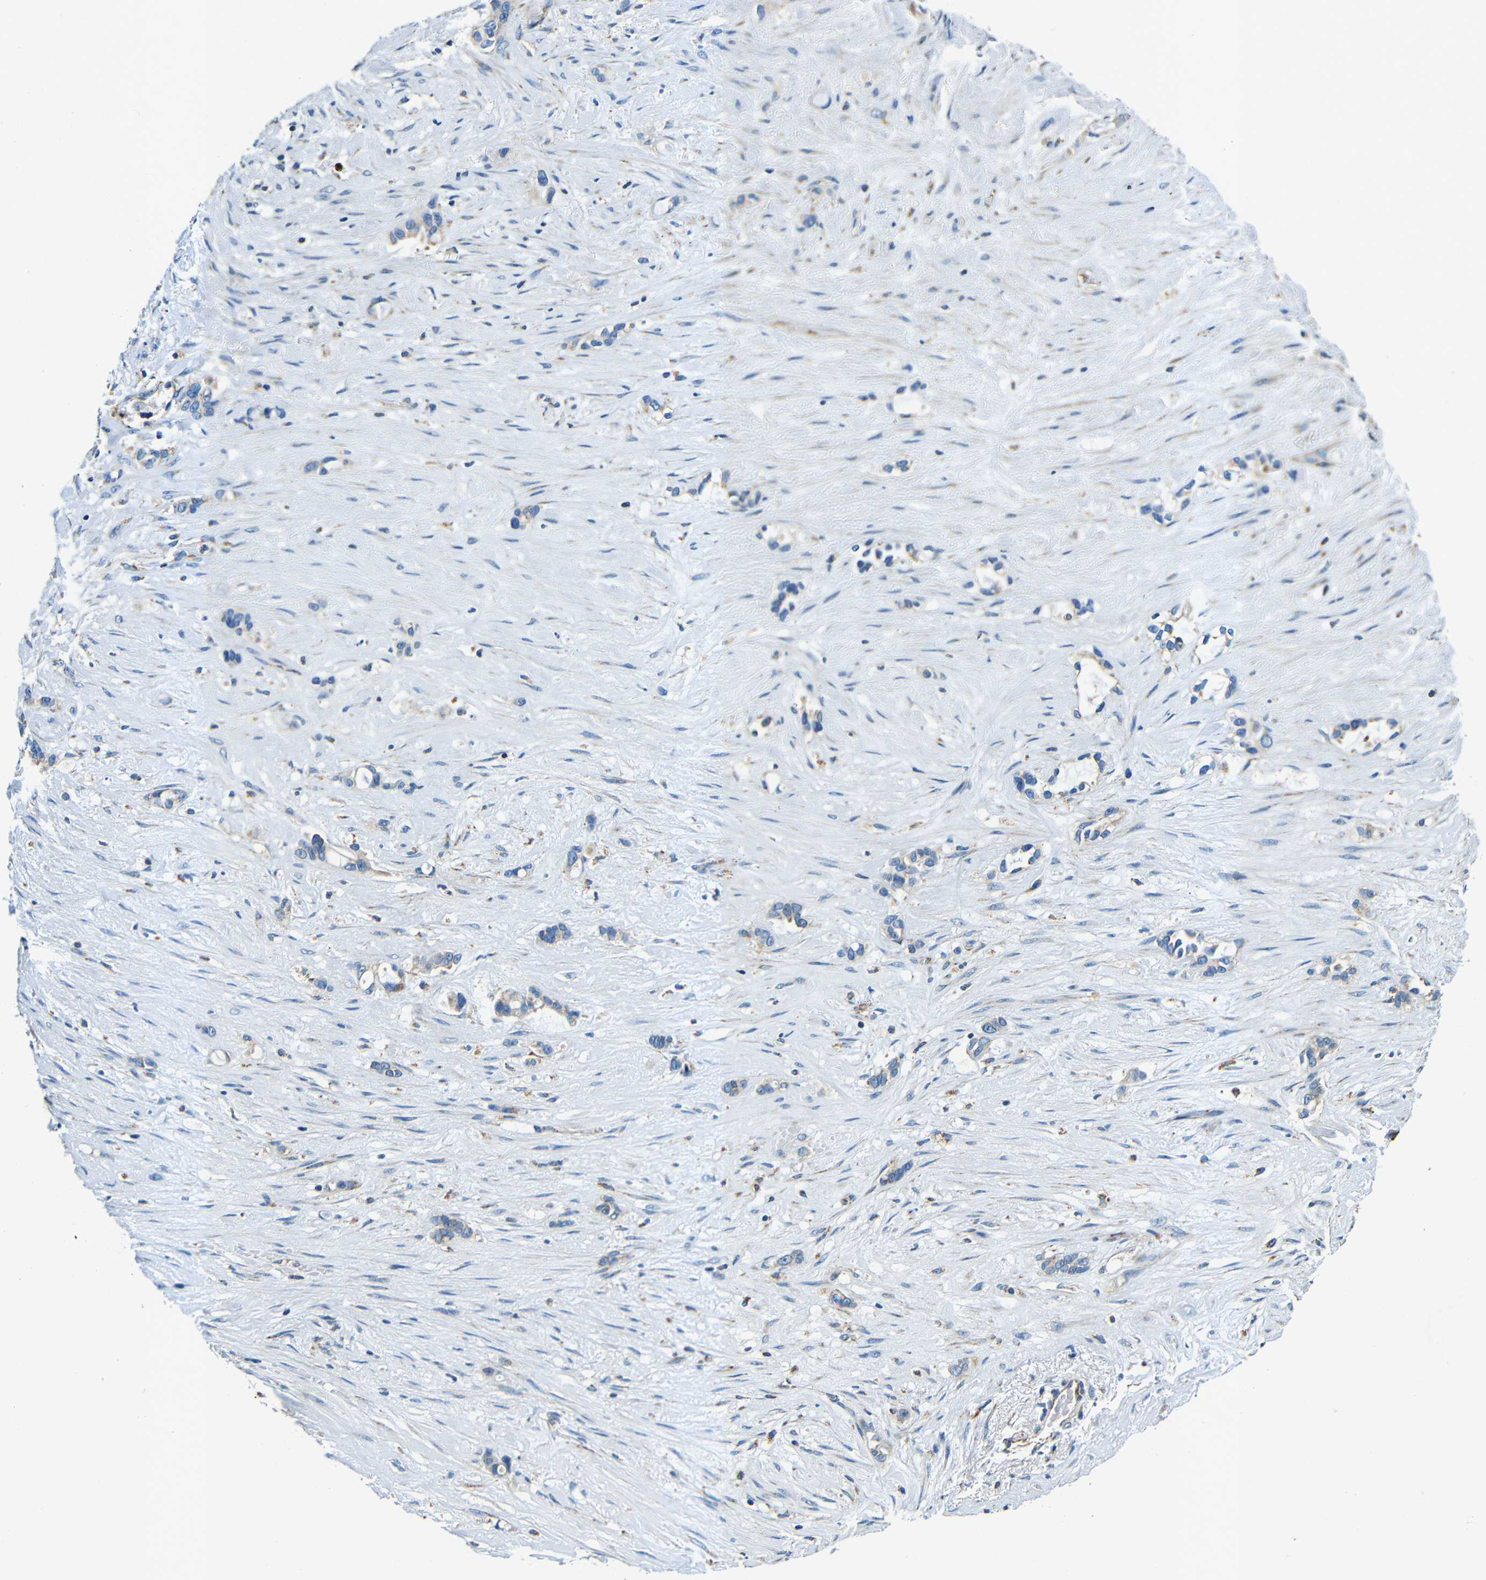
{"staining": {"intensity": "moderate", "quantity": "25%-75%", "location": "cytoplasmic/membranous"}, "tissue": "liver cancer", "cell_type": "Tumor cells", "image_type": "cancer", "snomed": [{"axis": "morphology", "description": "Cholangiocarcinoma"}, {"axis": "topography", "description": "Liver"}], "caption": "IHC micrograph of neoplastic tissue: human liver cholangiocarcinoma stained using immunohistochemistry shows medium levels of moderate protein expression localized specifically in the cytoplasmic/membranous of tumor cells, appearing as a cytoplasmic/membranous brown color.", "gene": "GALNT18", "patient": {"sex": "female", "age": 65}}